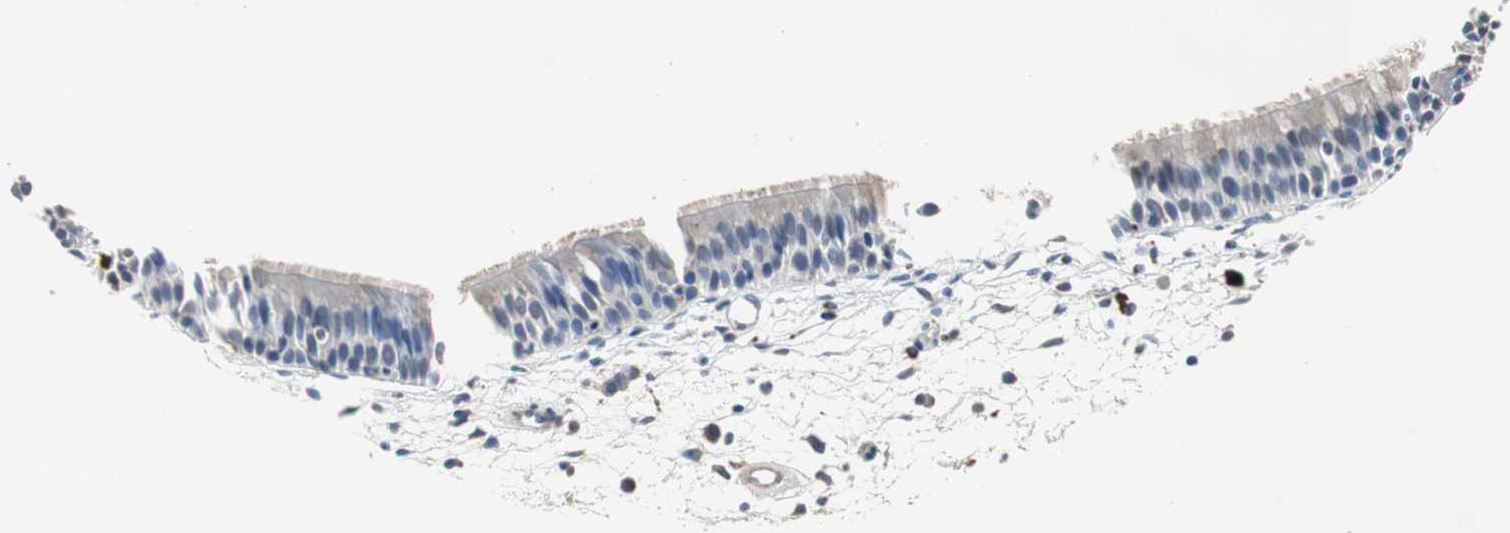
{"staining": {"intensity": "negative", "quantity": "none", "location": "none"}, "tissue": "nasopharynx", "cell_type": "Respiratory epithelial cells", "image_type": "normal", "snomed": [{"axis": "morphology", "description": "Normal tissue, NOS"}, {"axis": "topography", "description": "Nasopharynx"}], "caption": "IHC image of benign nasopharynx stained for a protein (brown), which displays no positivity in respiratory epithelial cells.", "gene": "SORT1", "patient": {"sex": "female", "age": 54}}